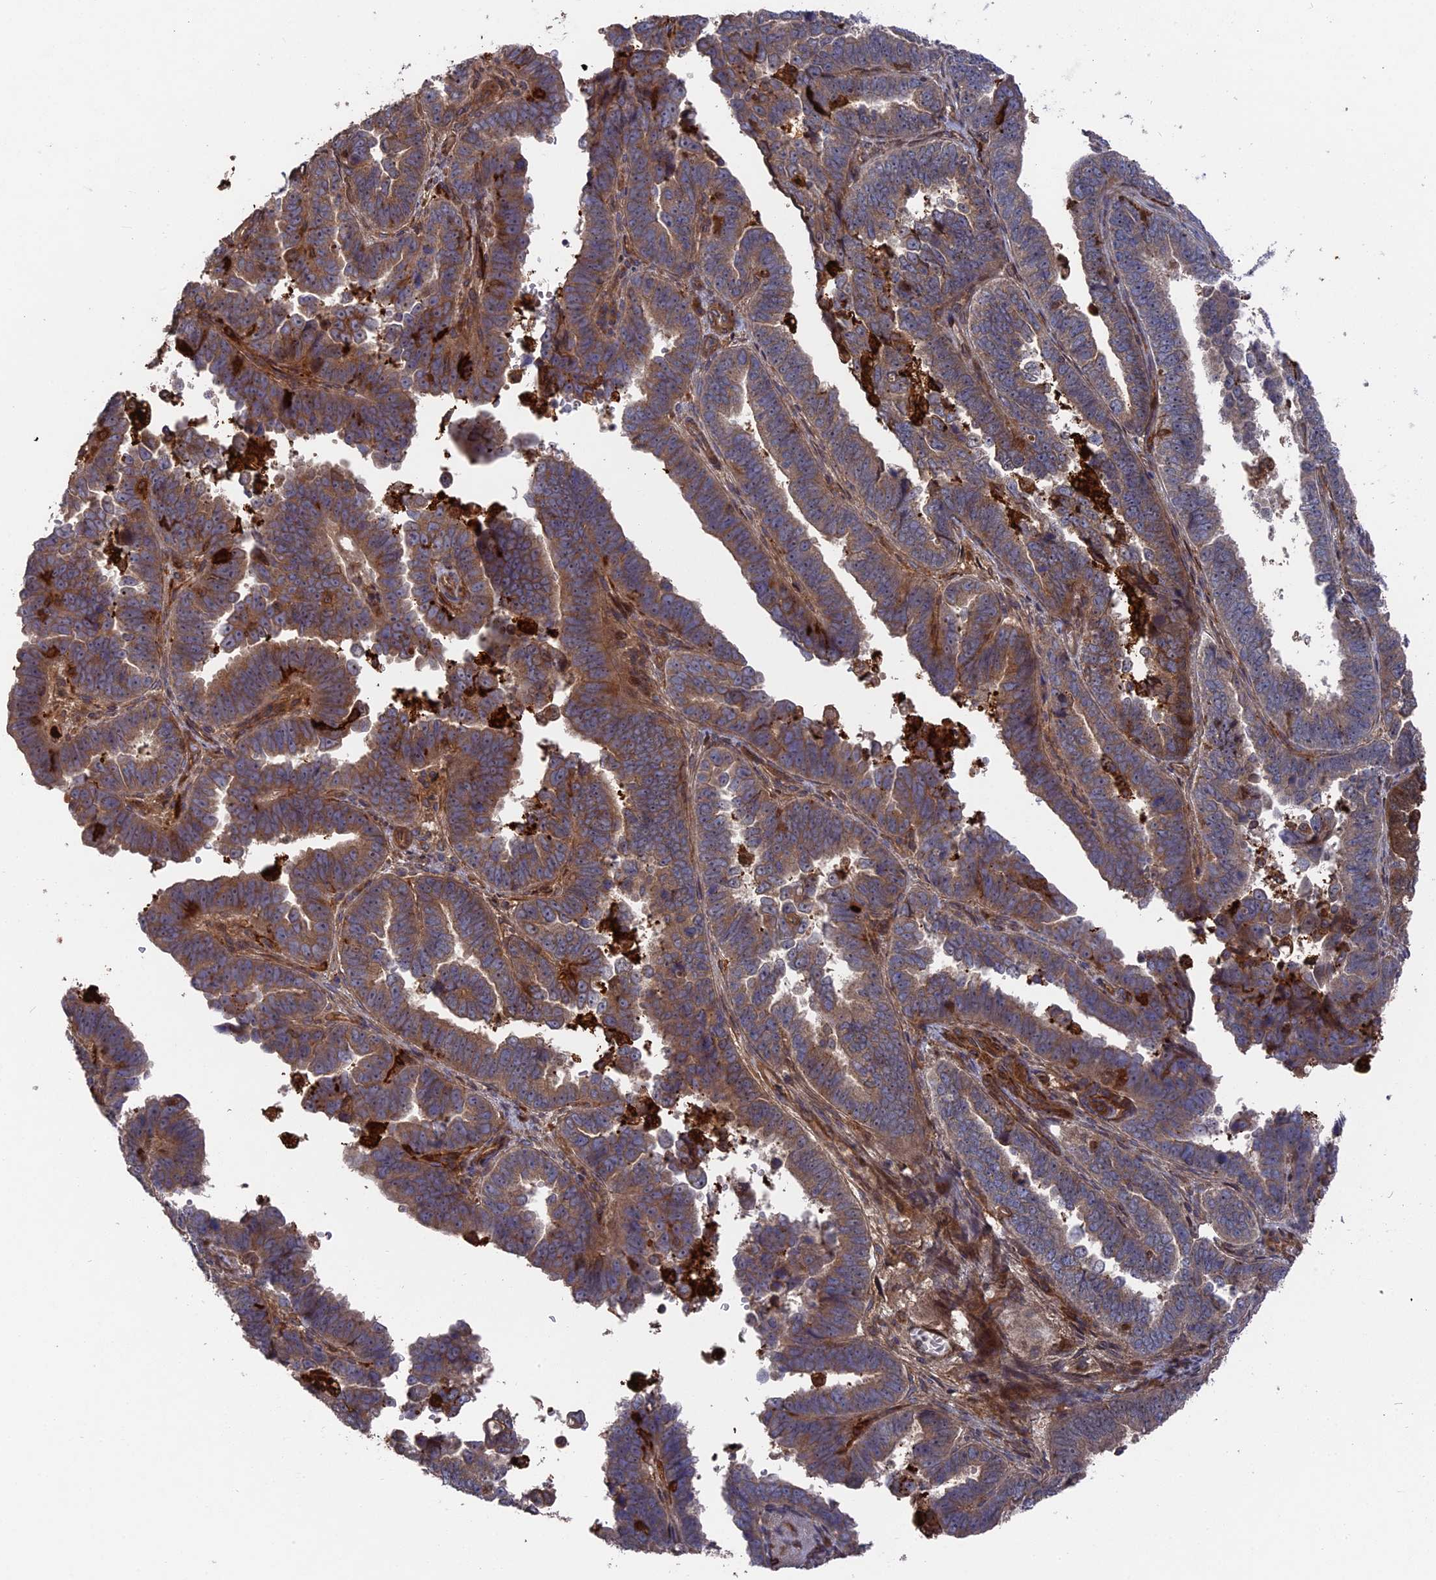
{"staining": {"intensity": "weak", "quantity": ">75%", "location": "cytoplasmic/membranous"}, "tissue": "endometrial cancer", "cell_type": "Tumor cells", "image_type": "cancer", "snomed": [{"axis": "morphology", "description": "Adenocarcinoma, NOS"}, {"axis": "topography", "description": "Endometrium"}], "caption": "IHC photomicrograph of endometrial cancer stained for a protein (brown), which exhibits low levels of weak cytoplasmic/membranous positivity in approximately >75% of tumor cells.", "gene": "DEF8", "patient": {"sex": "female", "age": 75}}